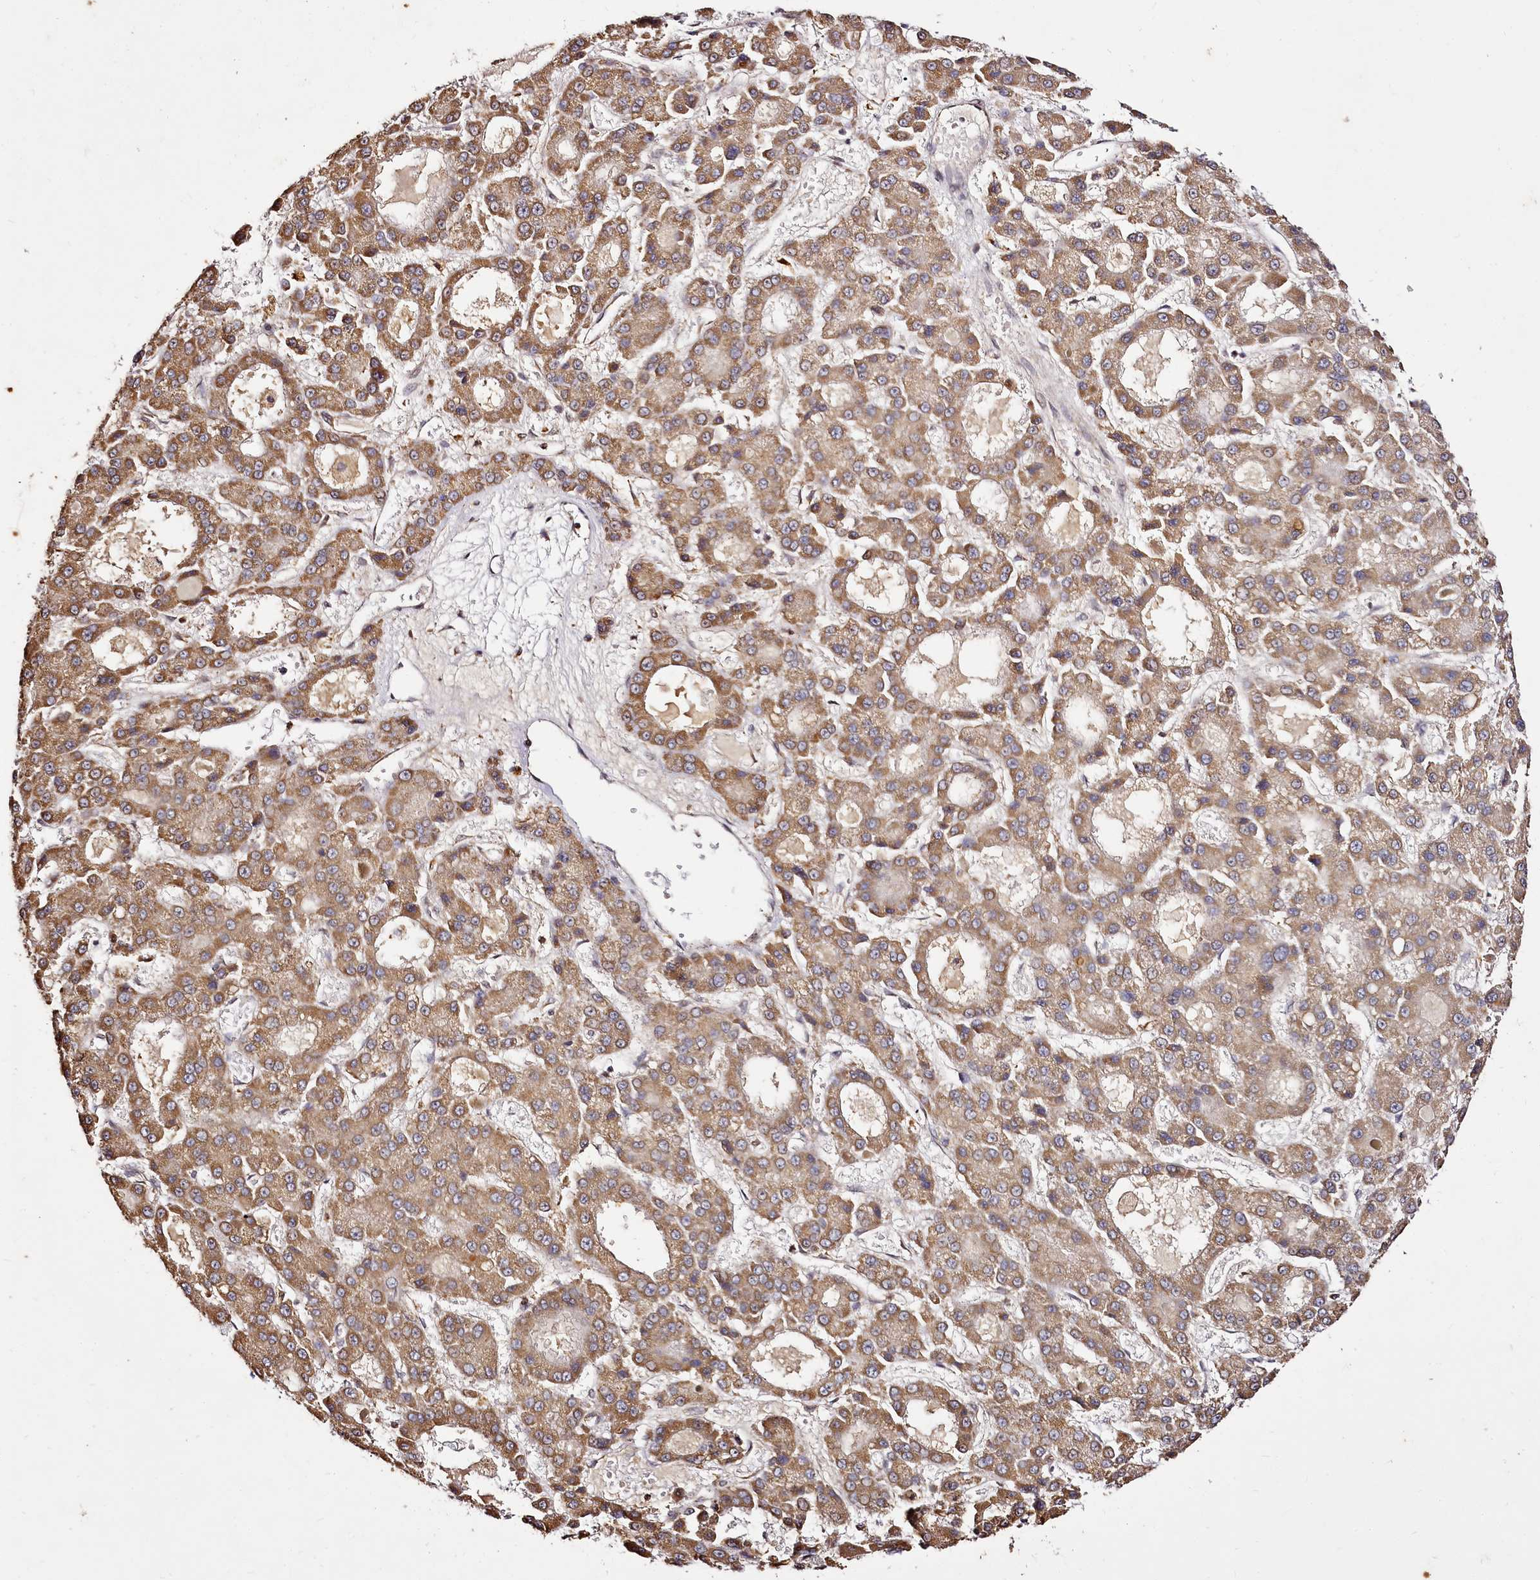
{"staining": {"intensity": "moderate", "quantity": ">75%", "location": "cytoplasmic/membranous"}, "tissue": "liver cancer", "cell_type": "Tumor cells", "image_type": "cancer", "snomed": [{"axis": "morphology", "description": "Carcinoma, Hepatocellular, NOS"}, {"axis": "topography", "description": "Liver"}], "caption": "A brown stain labels moderate cytoplasmic/membranous staining of a protein in liver cancer (hepatocellular carcinoma) tumor cells. (brown staining indicates protein expression, while blue staining denotes nuclei).", "gene": "EDIL3", "patient": {"sex": "male", "age": 70}}